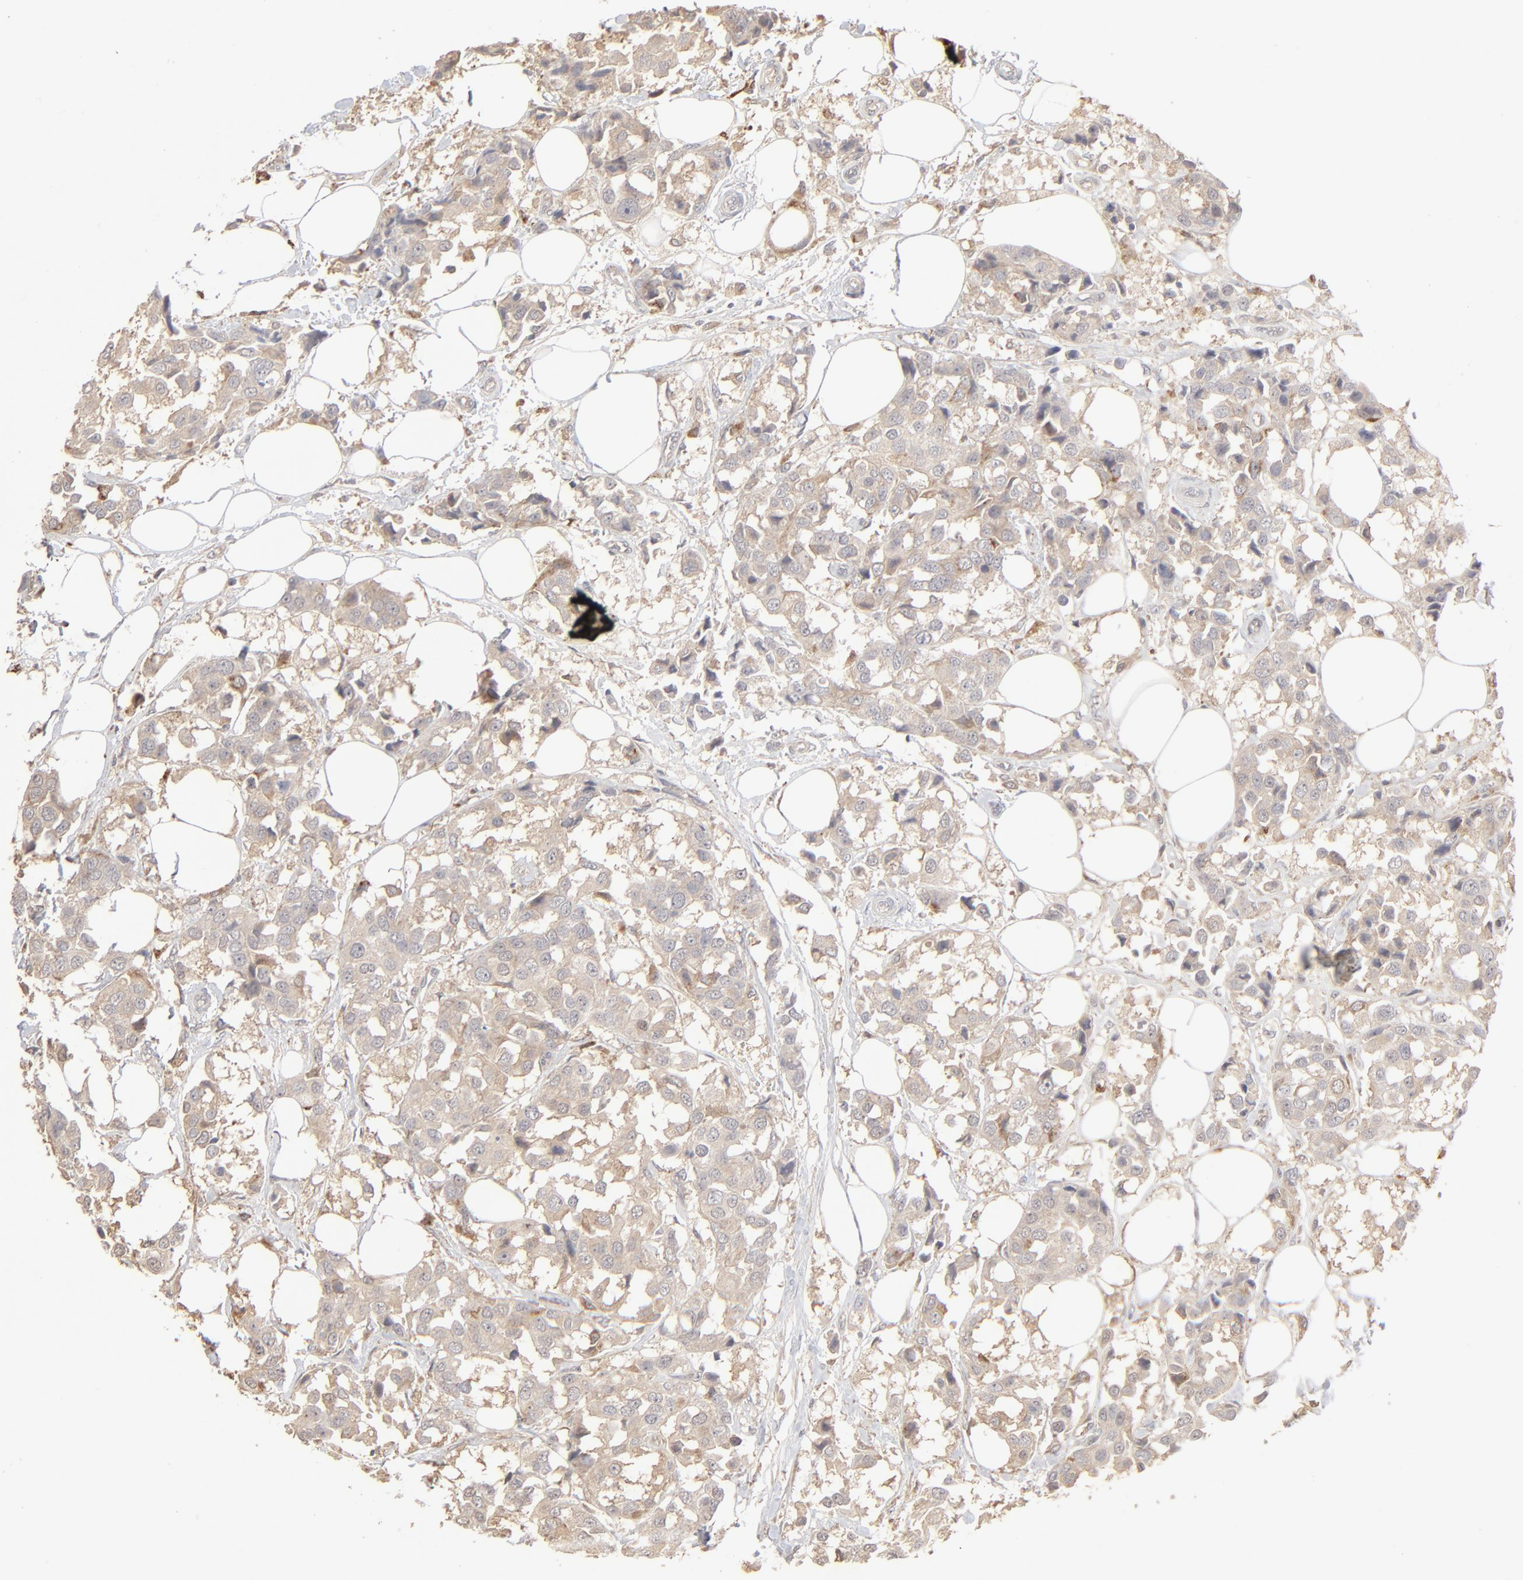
{"staining": {"intensity": "weak", "quantity": ">75%", "location": "cytoplasmic/membranous"}, "tissue": "breast cancer", "cell_type": "Tumor cells", "image_type": "cancer", "snomed": [{"axis": "morphology", "description": "Duct carcinoma"}, {"axis": "topography", "description": "Breast"}], "caption": "An image of human breast cancer (infiltrating ductal carcinoma) stained for a protein shows weak cytoplasmic/membranous brown staining in tumor cells.", "gene": "POMT2", "patient": {"sex": "female", "age": 80}}